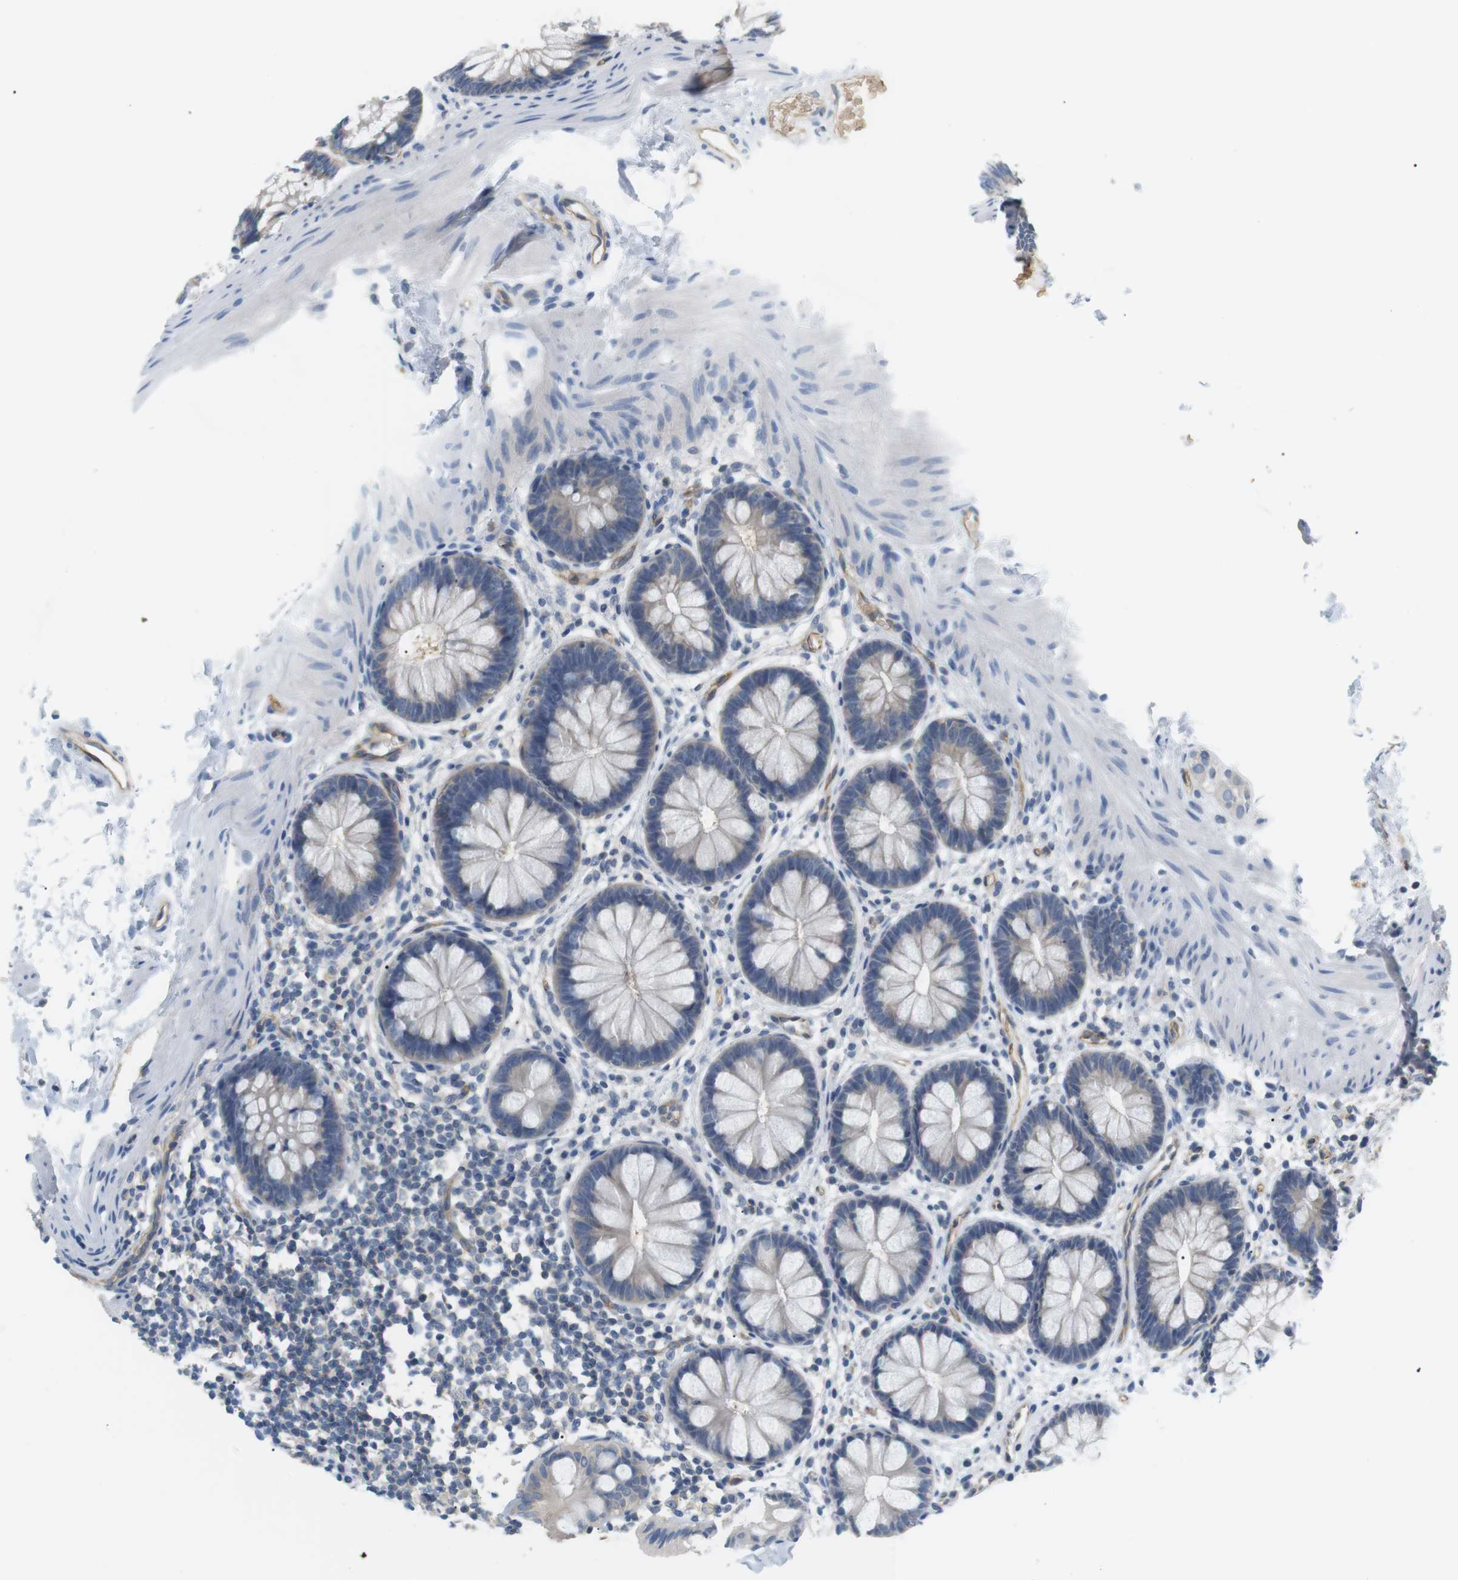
{"staining": {"intensity": "weak", "quantity": "<25%", "location": "cytoplasmic/membranous"}, "tissue": "rectum", "cell_type": "Glandular cells", "image_type": "normal", "snomed": [{"axis": "morphology", "description": "Normal tissue, NOS"}, {"axis": "topography", "description": "Rectum"}], "caption": "Immunohistochemical staining of benign rectum displays no significant staining in glandular cells.", "gene": "ADCY10", "patient": {"sex": "female", "age": 24}}